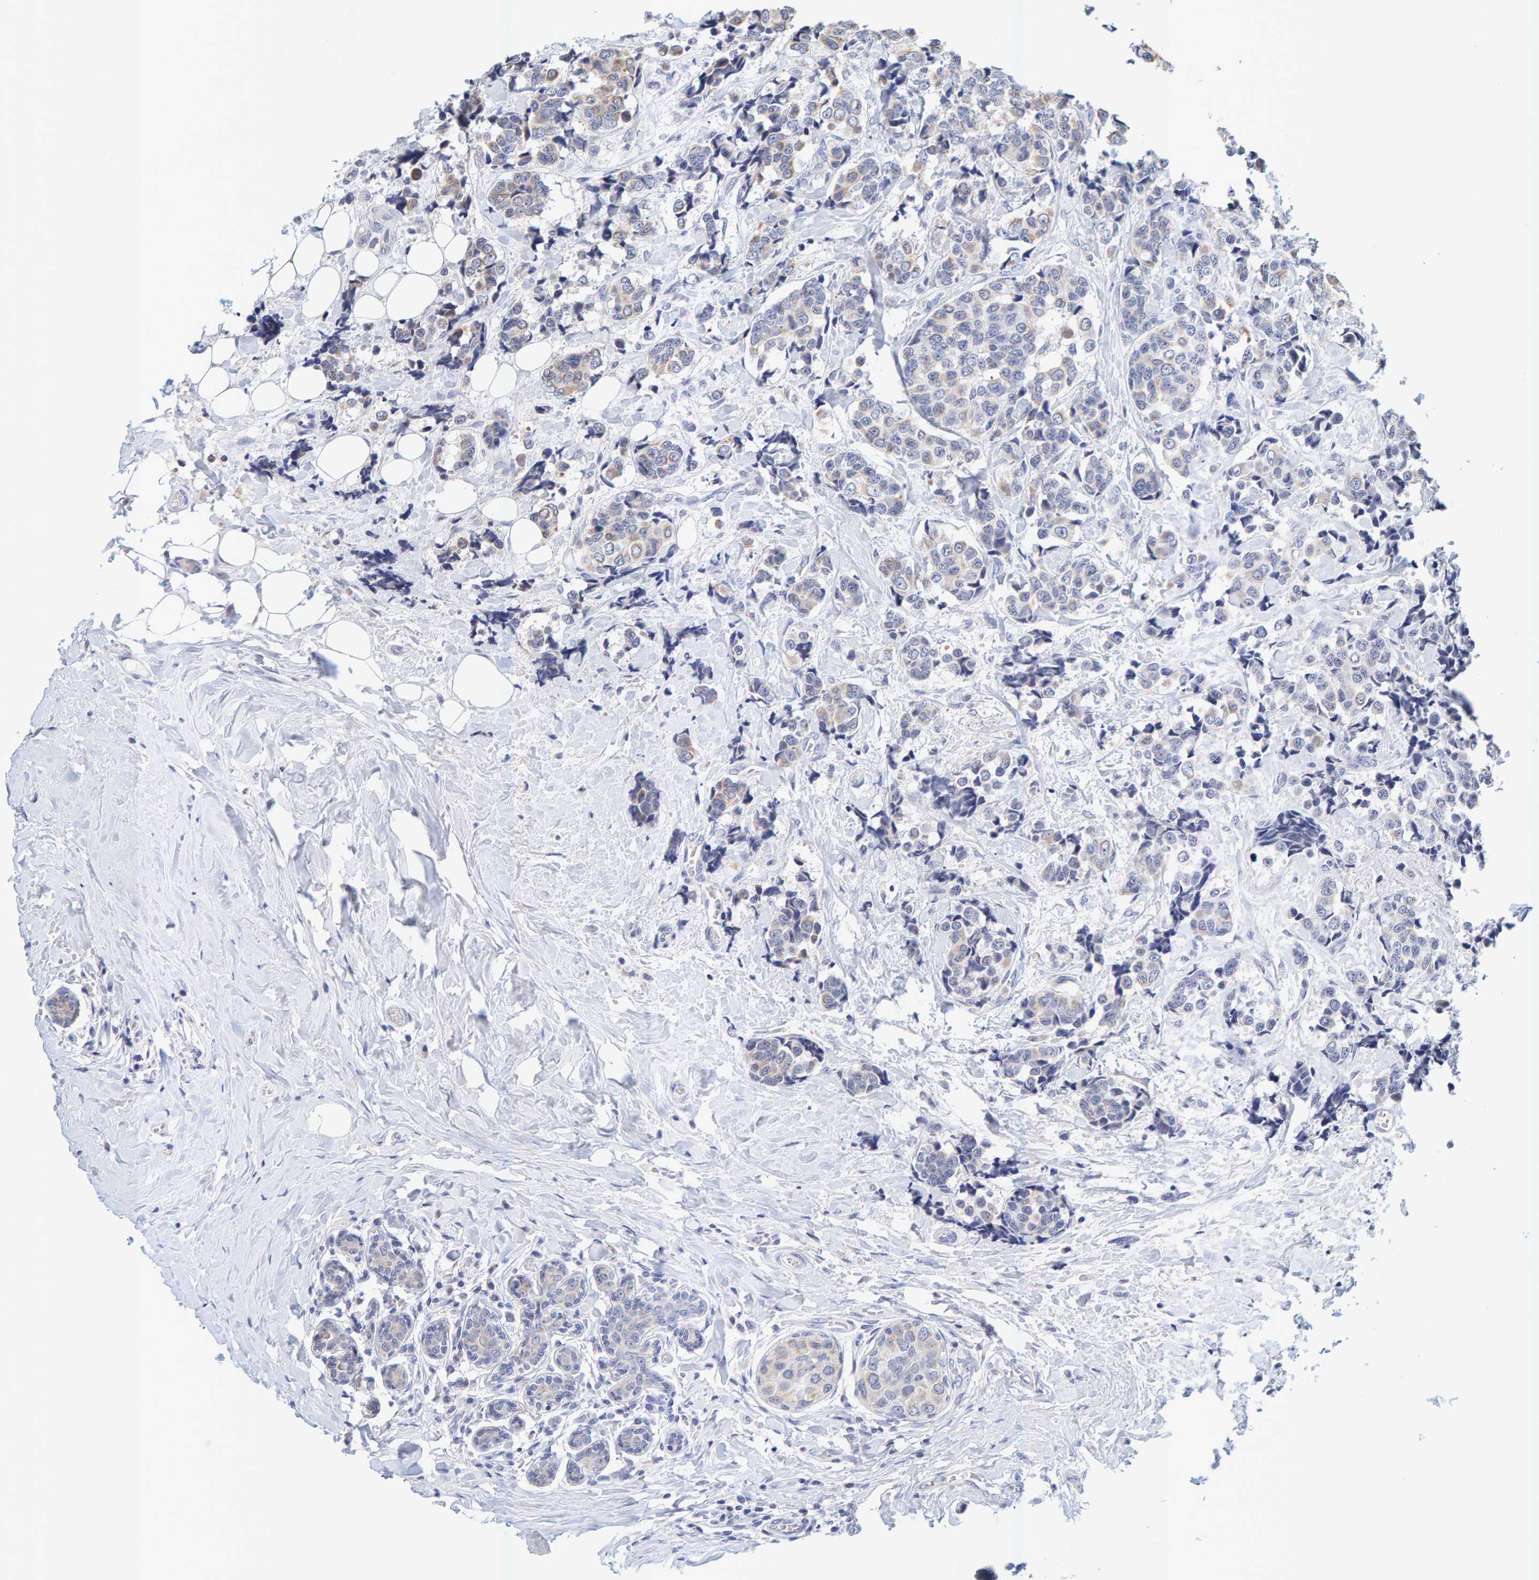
{"staining": {"intensity": "moderate", "quantity": "<25%", "location": "cytoplasmic/membranous"}, "tissue": "breast cancer", "cell_type": "Tumor cells", "image_type": "cancer", "snomed": [{"axis": "morphology", "description": "Normal tissue, NOS"}, {"axis": "morphology", "description": "Duct carcinoma"}, {"axis": "topography", "description": "Breast"}], "caption": "Intraductal carcinoma (breast) stained with a brown dye reveals moderate cytoplasmic/membranous positive staining in about <25% of tumor cells.", "gene": "SGPL1", "patient": {"sex": "female", "age": 43}}